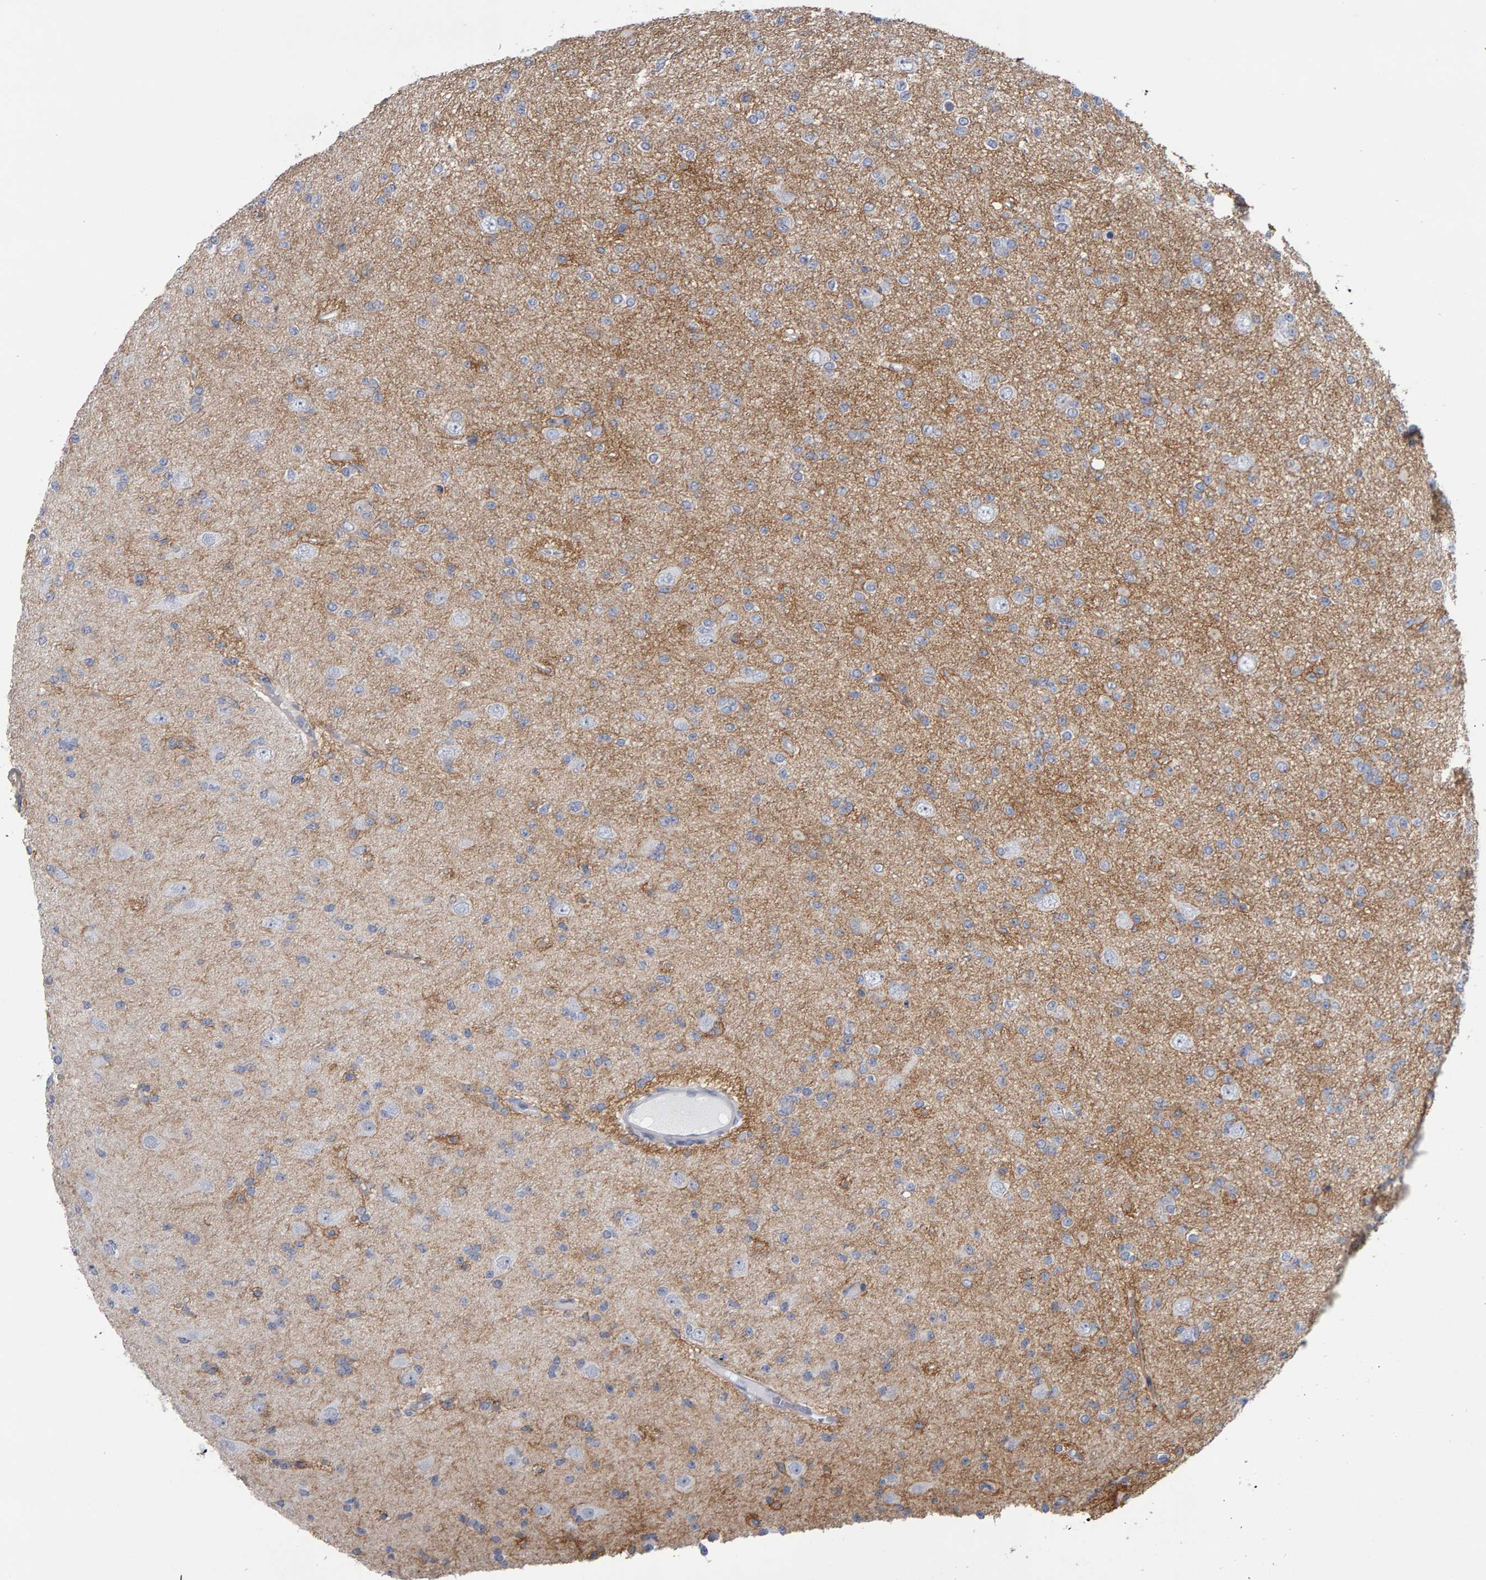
{"staining": {"intensity": "negative", "quantity": "none", "location": "none"}, "tissue": "glioma", "cell_type": "Tumor cells", "image_type": "cancer", "snomed": [{"axis": "morphology", "description": "Glioma, malignant, Low grade"}, {"axis": "topography", "description": "Brain"}], "caption": "Immunohistochemical staining of glioma shows no significant staining in tumor cells. (DAB (3,3'-diaminobenzidine) IHC visualized using brightfield microscopy, high magnification).", "gene": "CD38", "patient": {"sex": "female", "age": 22}}